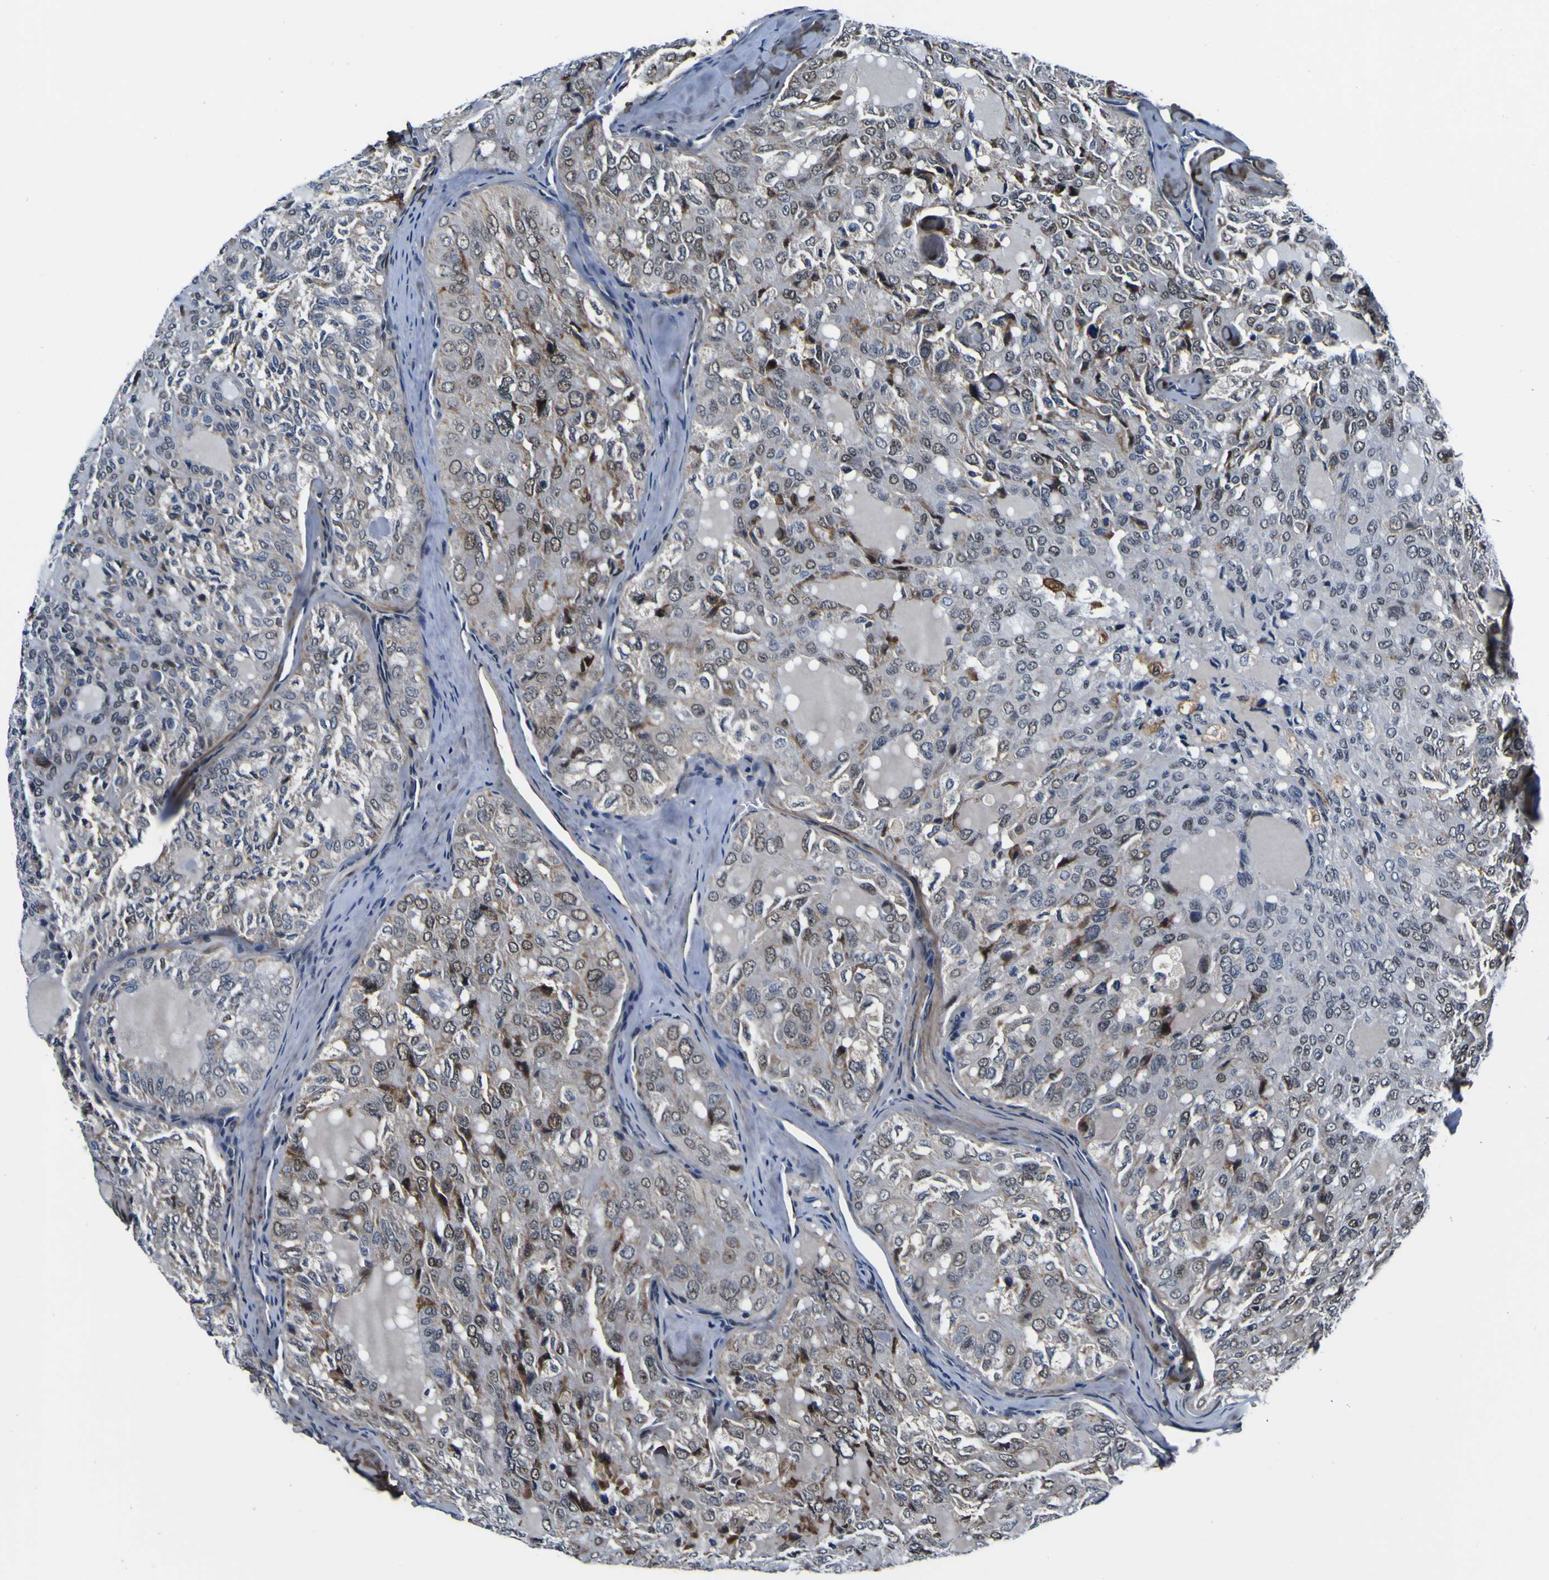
{"staining": {"intensity": "weak", "quantity": "25%-75%", "location": "nuclear"}, "tissue": "thyroid cancer", "cell_type": "Tumor cells", "image_type": "cancer", "snomed": [{"axis": "morphology", "description": "Follicular adenoma carcinoma, NOS"}, {"axis": "topography", "description": "Thyroid gland"}], "caption": "Immunohistochemistry (IHC) histopathology image of thyroid follicular adenoma carcinoma stained for a protein (brown), which exhibits low levels of weak nuclear expression in about 25%-75% of tumor cells.", "gene": "POSTN", "patient": {"sex": "male", "age": 75}}